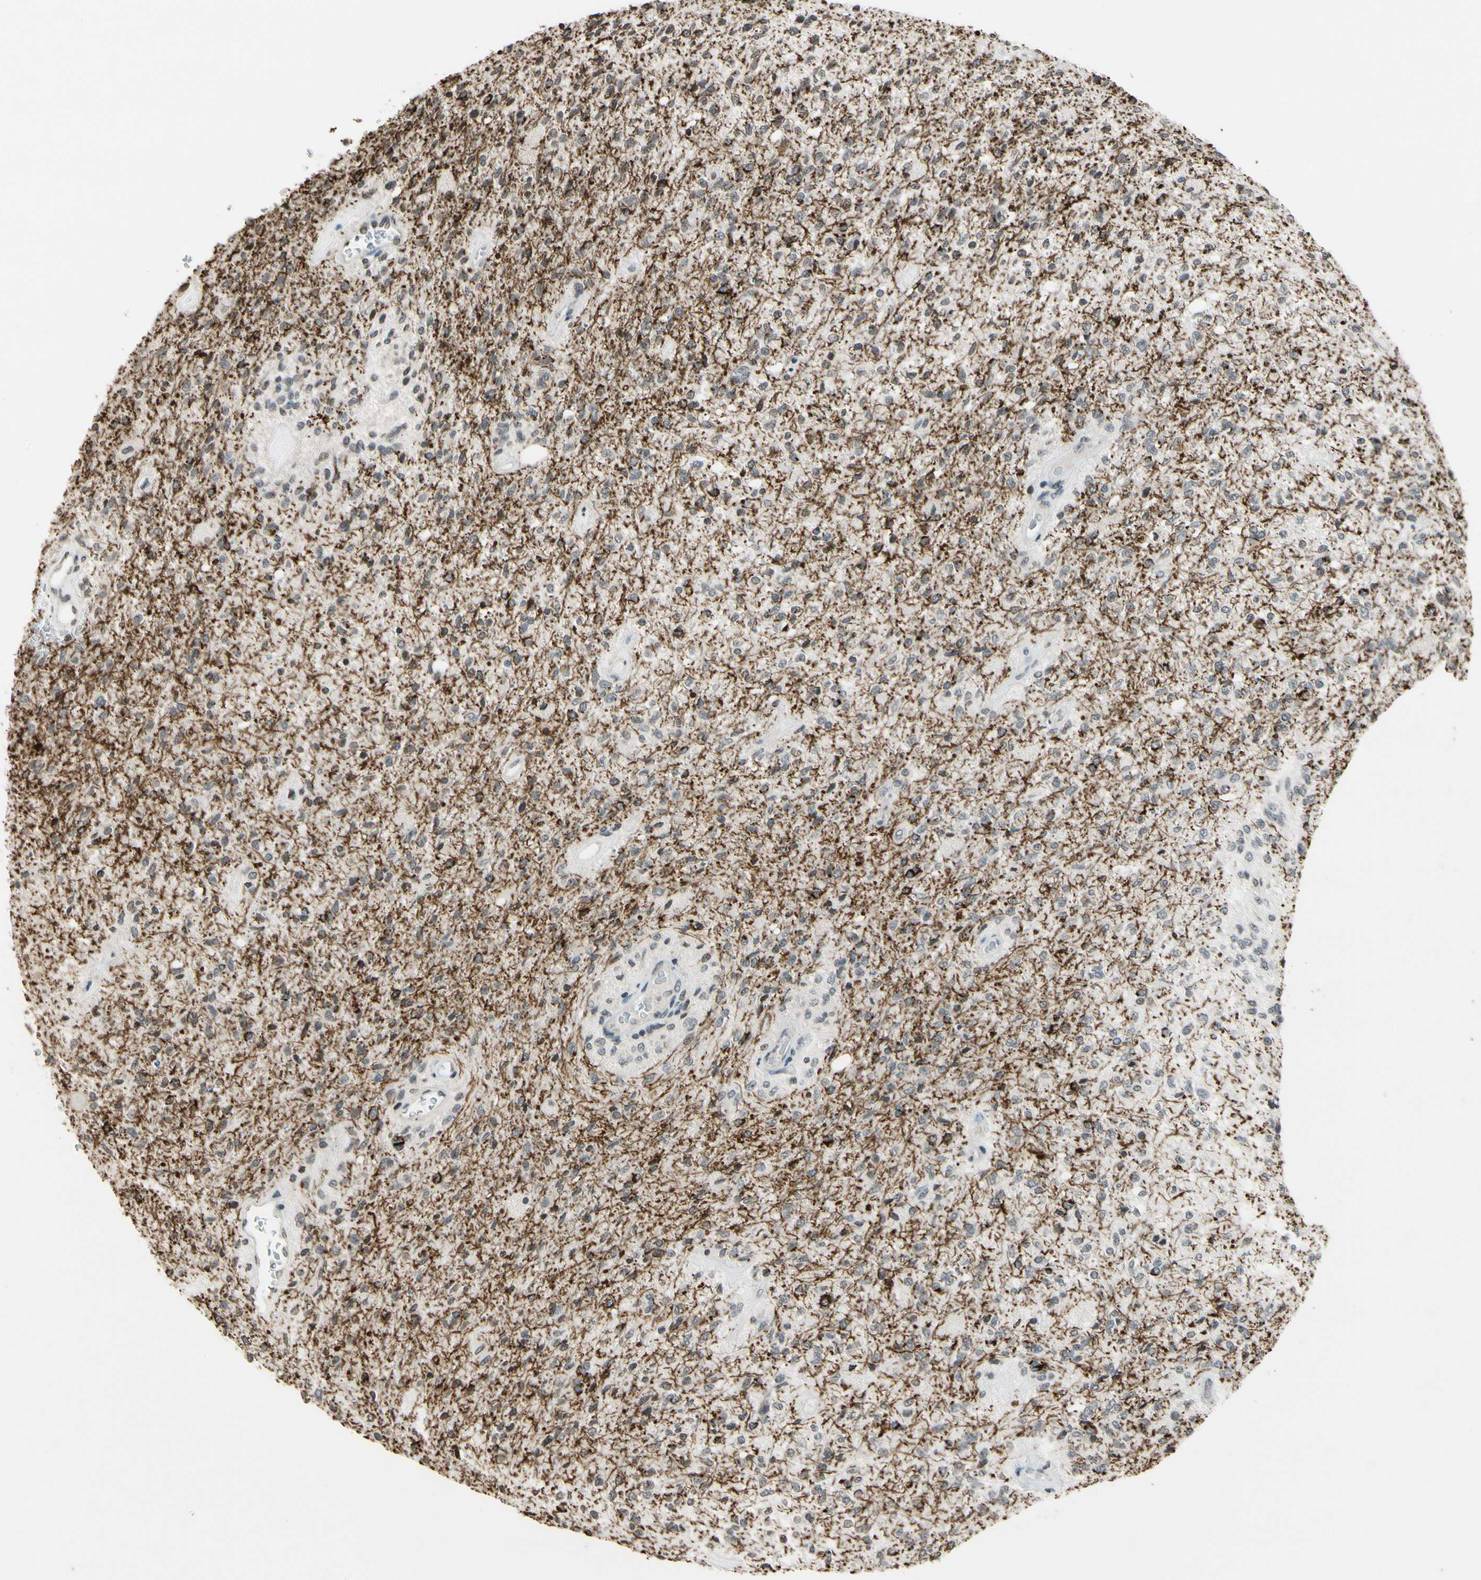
{"staining": {"intensity": "strong", "quantity": ">75%", "location": "cytoplasmic/membranous"}, "tissue": "glioma", "cell_type": "Tumor cells", "image_type": "cancer", "snomed": [{"axis": "morphology", "description": "Normal tissue, NOS"}, {"axis": "morphology", "description": "Glioma, malignant, High grade"}, {"axis": "topography", "description": "Cerebral cortex"}], "caption": "Immunohistochemistry (DAB (3,3'-diaminobenzidine)) staining of glioma reveals strong cytoplasmic/membranous protein staining in about >75% of tumor cells.", "gene": "CLDN11", "patient": {"sex": "male", "age": 77}}